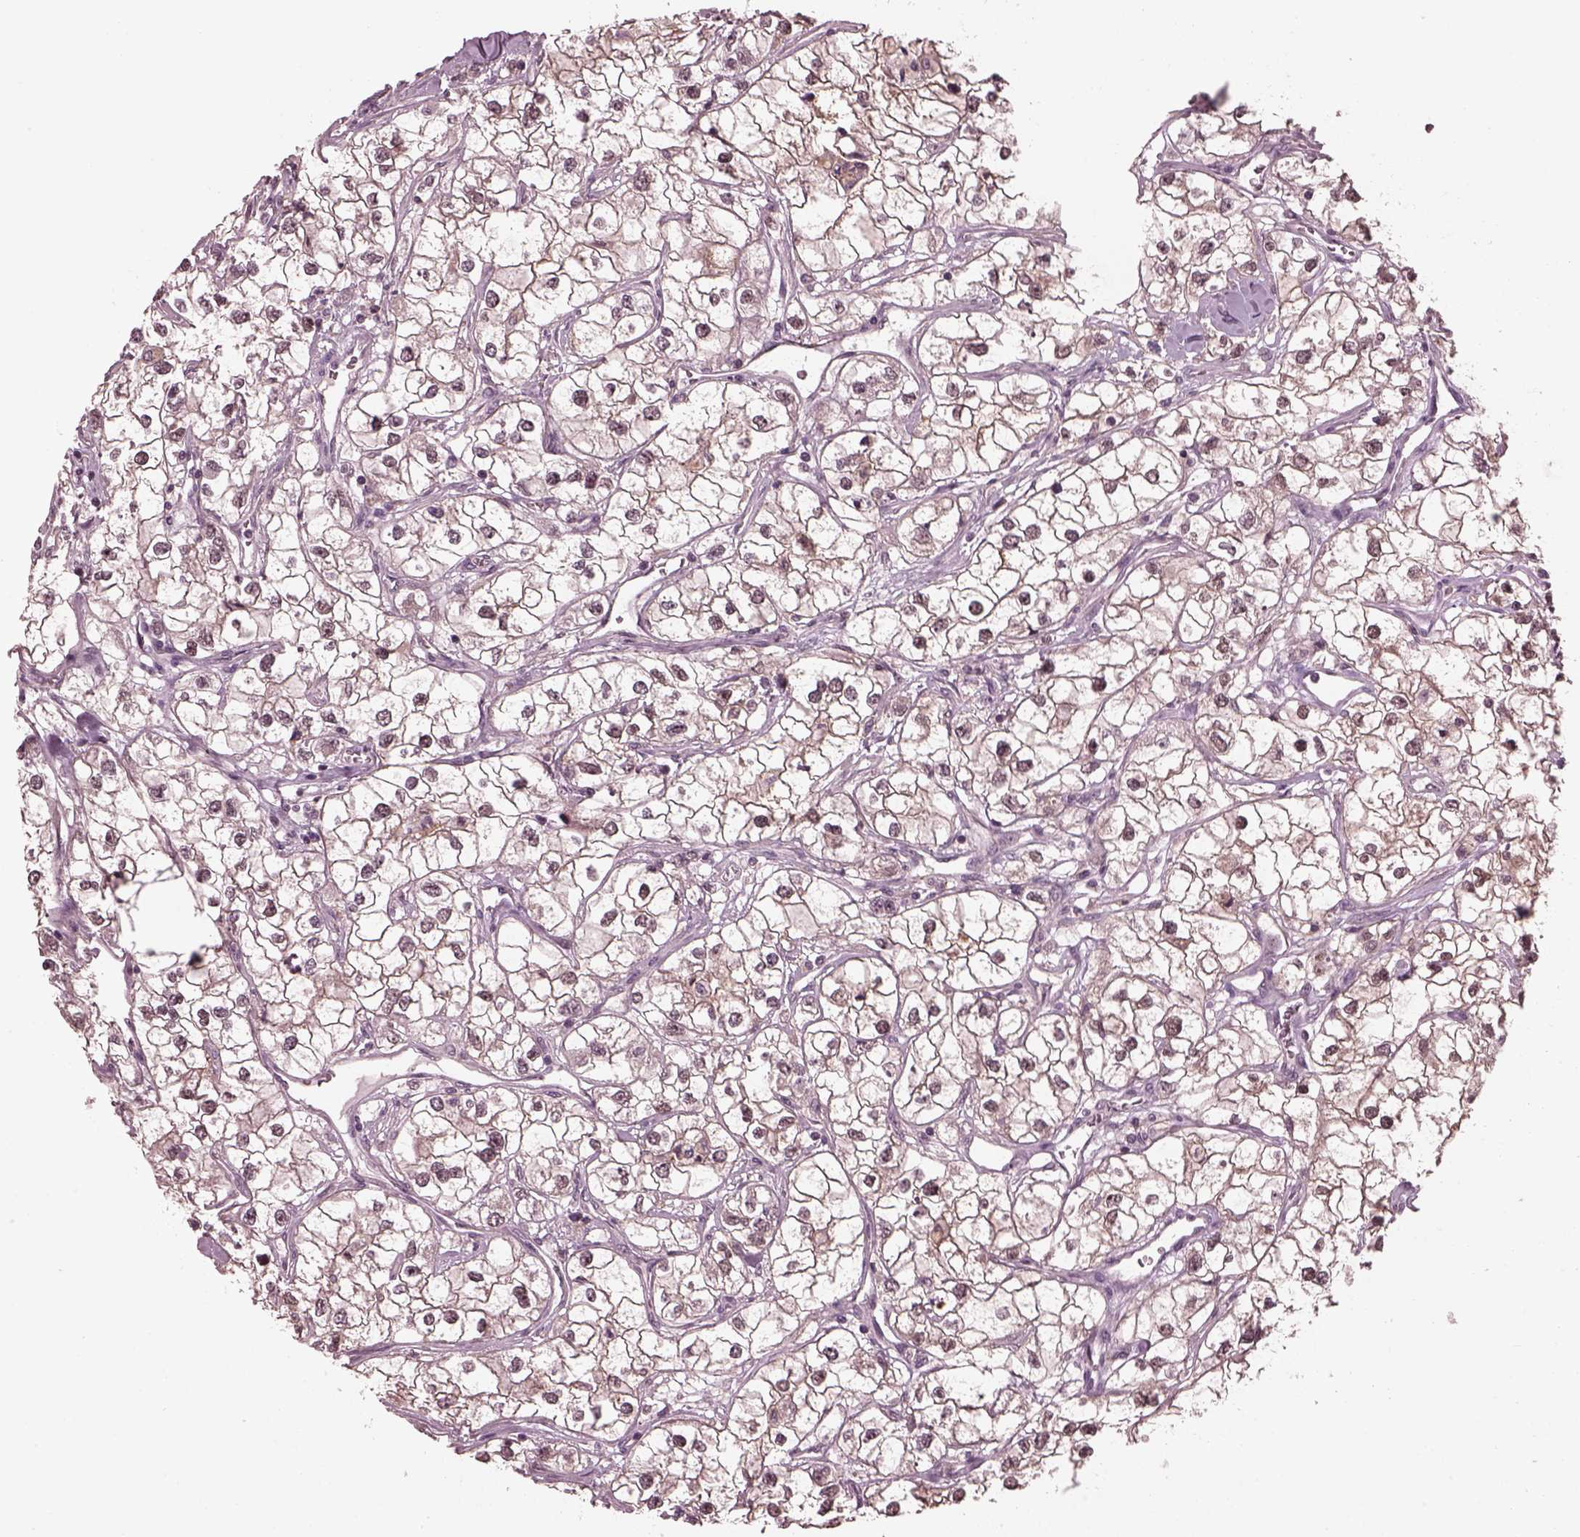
{"staining": {"intensity": "weak", "quantity": ">75%", "location": "cytoplasmic/membranous"}, "tissue": "renal cancer", "cell_type": "Tumor cells", "image_type": "cancer", "snomed": [{"axis": "morphology", "description": "Adenocarcinoma, NOS"}, {"axis": "topography", "description": "Kidney"}], "caption": "A low amount of weak cytoplasmic/membranous staining is appreciated in approximately >75% of tumor cells in renal cancer tissue. The staining was performed using DAB (3,3'-diaminobenzidine), with brown indicating positive protein expression. Nuclei are stained blue with hematoxylin.", "gene": "SRI", "patient": {"sex": "male", "age": 59}}